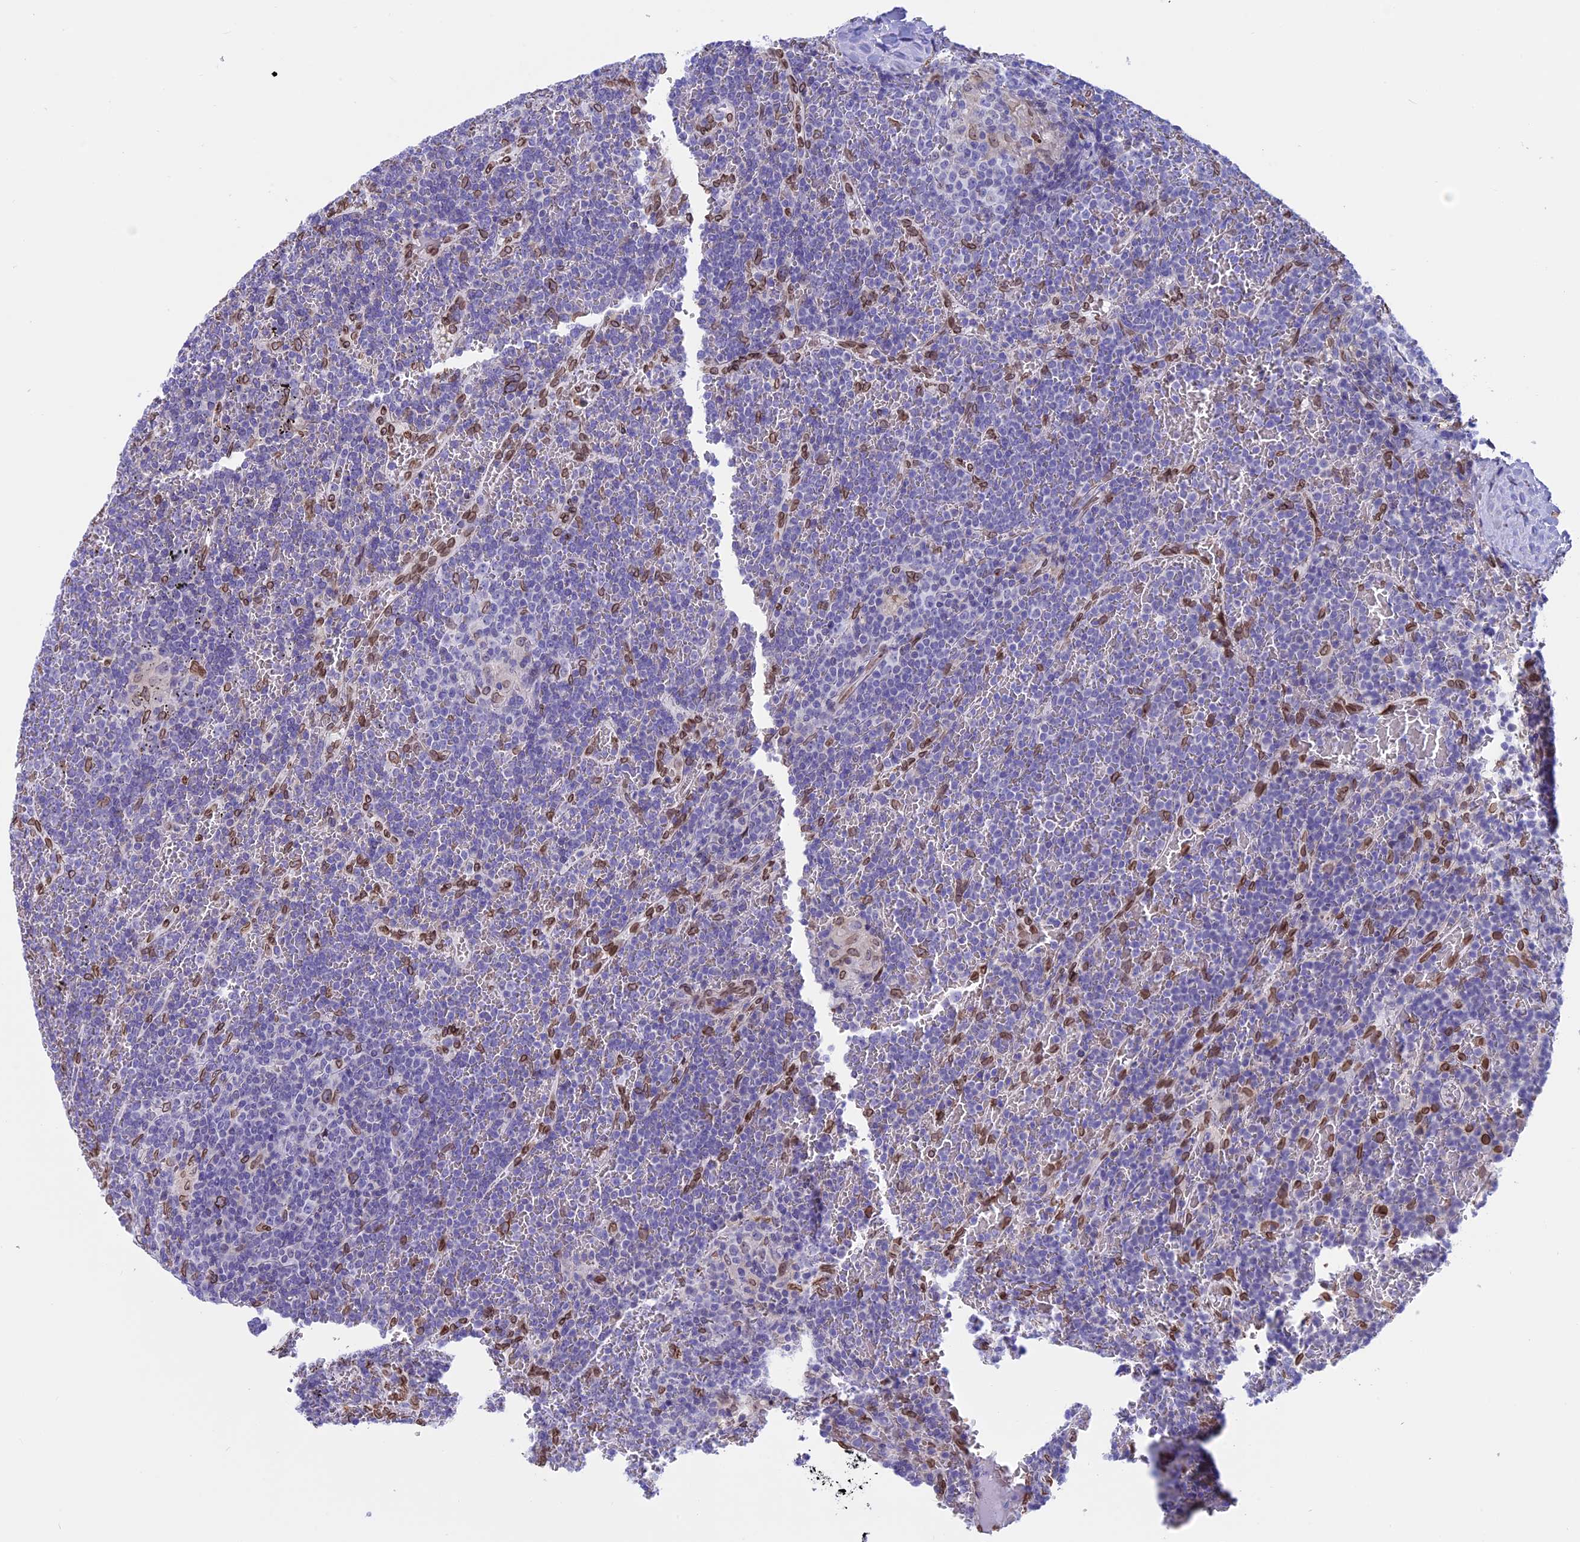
{"staining": {"intensity": "negative", "quantity": "none", "location": "none"}, "tissue": "lymphoma", "cell_type": "Tumor cells", "image_type": "cancer", "snomed": [{"axis": "morphology", "description": "Malignant lymphoma, non-Hodgkin's type, Low grade"}, {"axis": "topography", "description": "Spleen"}], "caption": "Histopathology image shows no significant protein positivity in tumor cells of lymphoma.", "gene": "TMPRSS7", "patient": {"sex": "female", "age": 19}}